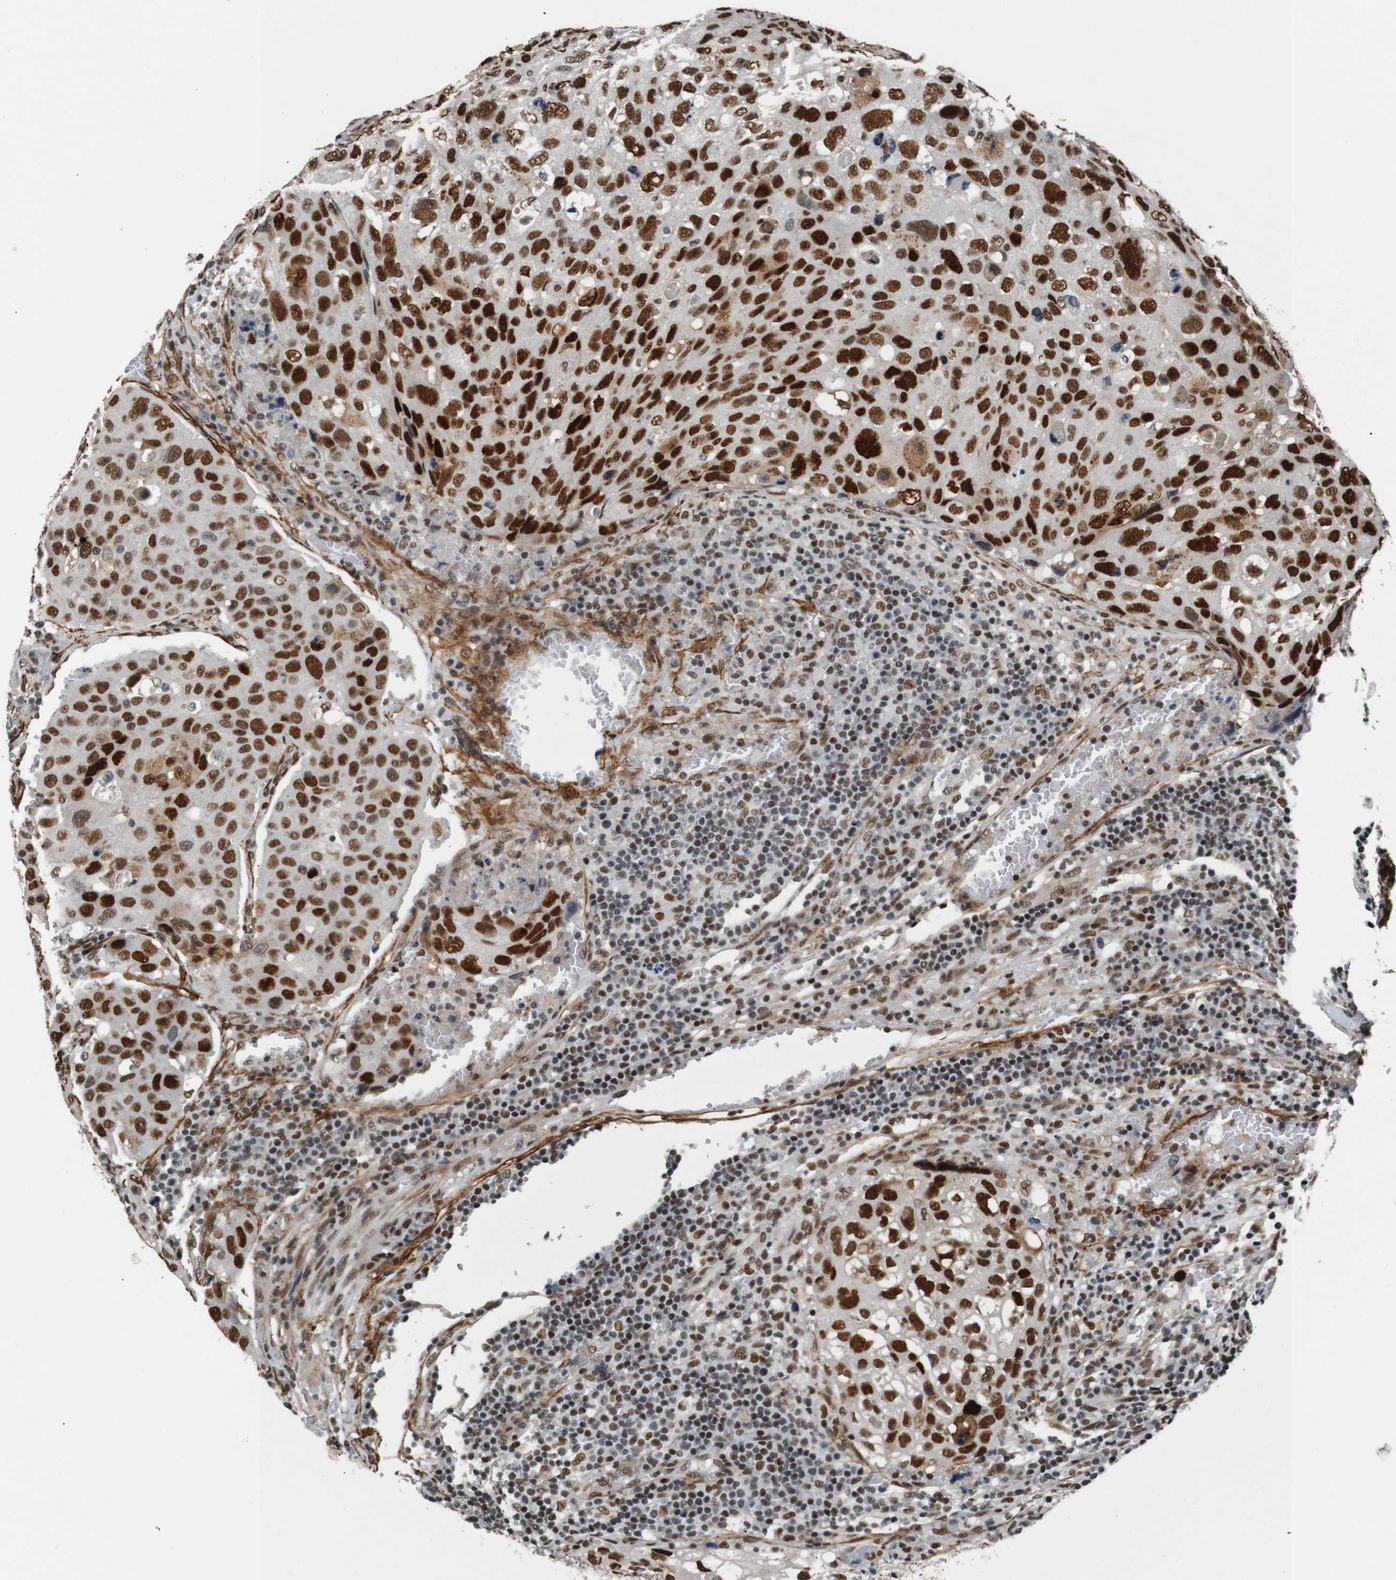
{"staining": {"intensity": "strong", "quantity": "25%-75%", "location": "nuclear"}, "tissue": "urothelial cancer", "cell_type": "Tumor cells", "image_type": "cancer", "snomed": [{"axis": "morphology", "description": "Urothelial carcinoma, High grade"}, {"axis": "topography", "description": "Lymph node"}, {"axis": "topography", "description": "Urinary bladder"}], "caption": "Urothelial cancer stained for a protein exhibits strong nuclear positivity in tumor cells.", "gene": "HEXIM1", "patient": {"sex": "male", "age": 51}}